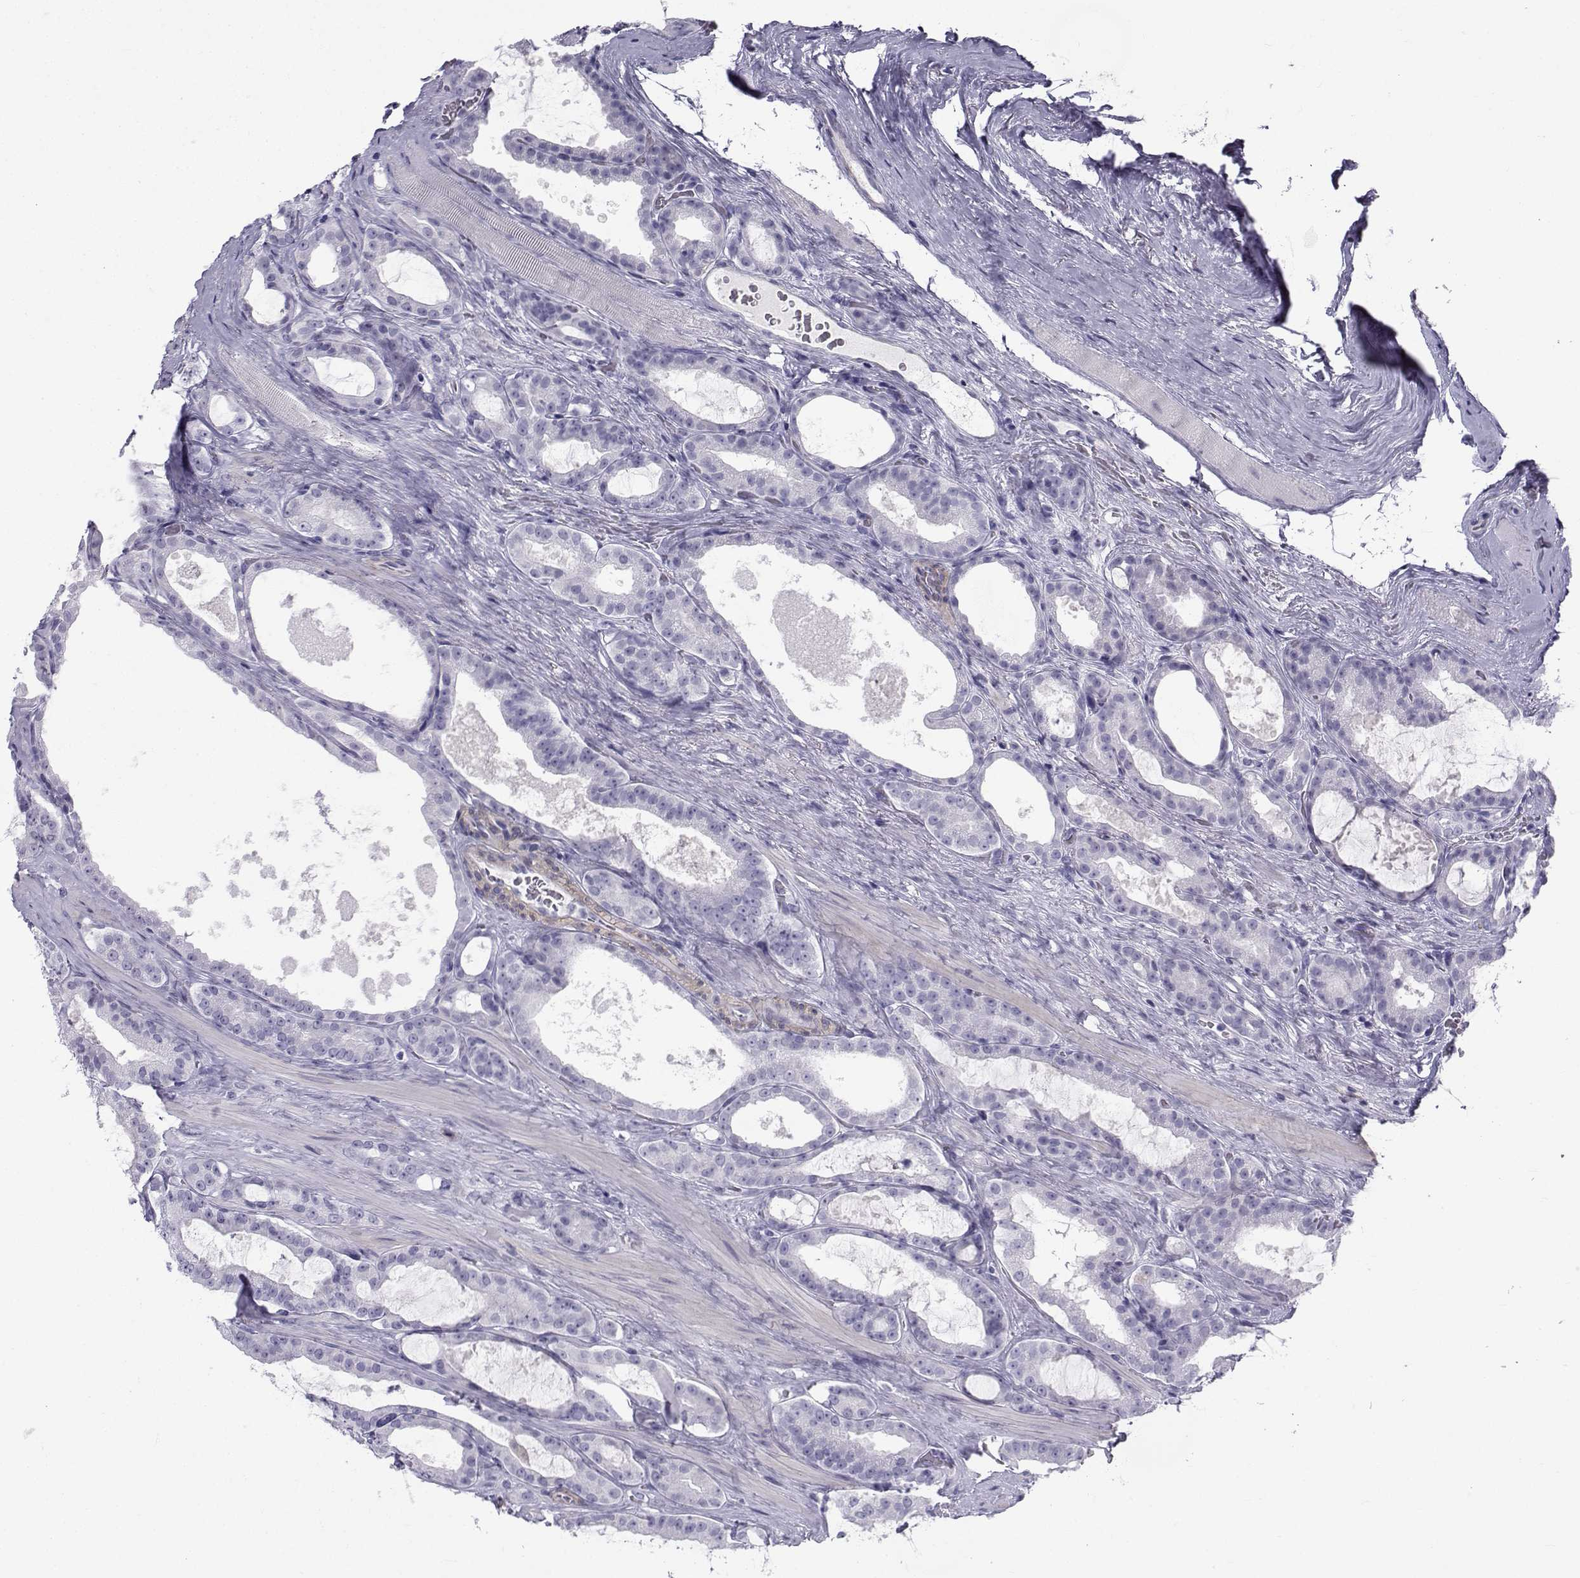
{"staining": {"intensity": "negative", "quantity": "none", "location": "none"}, "tissue": "prostate cancer", "cell_type": "Tumor cells", "image_type": "cancer", "snomed": [{"axis": "morphology", "description": "Adenocarcinoma, NOS"}, {"axis": "topography", "description": "Prostate"}], "caption": "This is a micrograph of IHC staining of prostate adenocarcinoma, which shows no positivity in tumor cells. (DAB (3,3'-diaminobenzidine) immunohistochemistry (IHC), high magnification).", "gene": "SPANXD", "patient": {"sex": "male", "age": 67}}